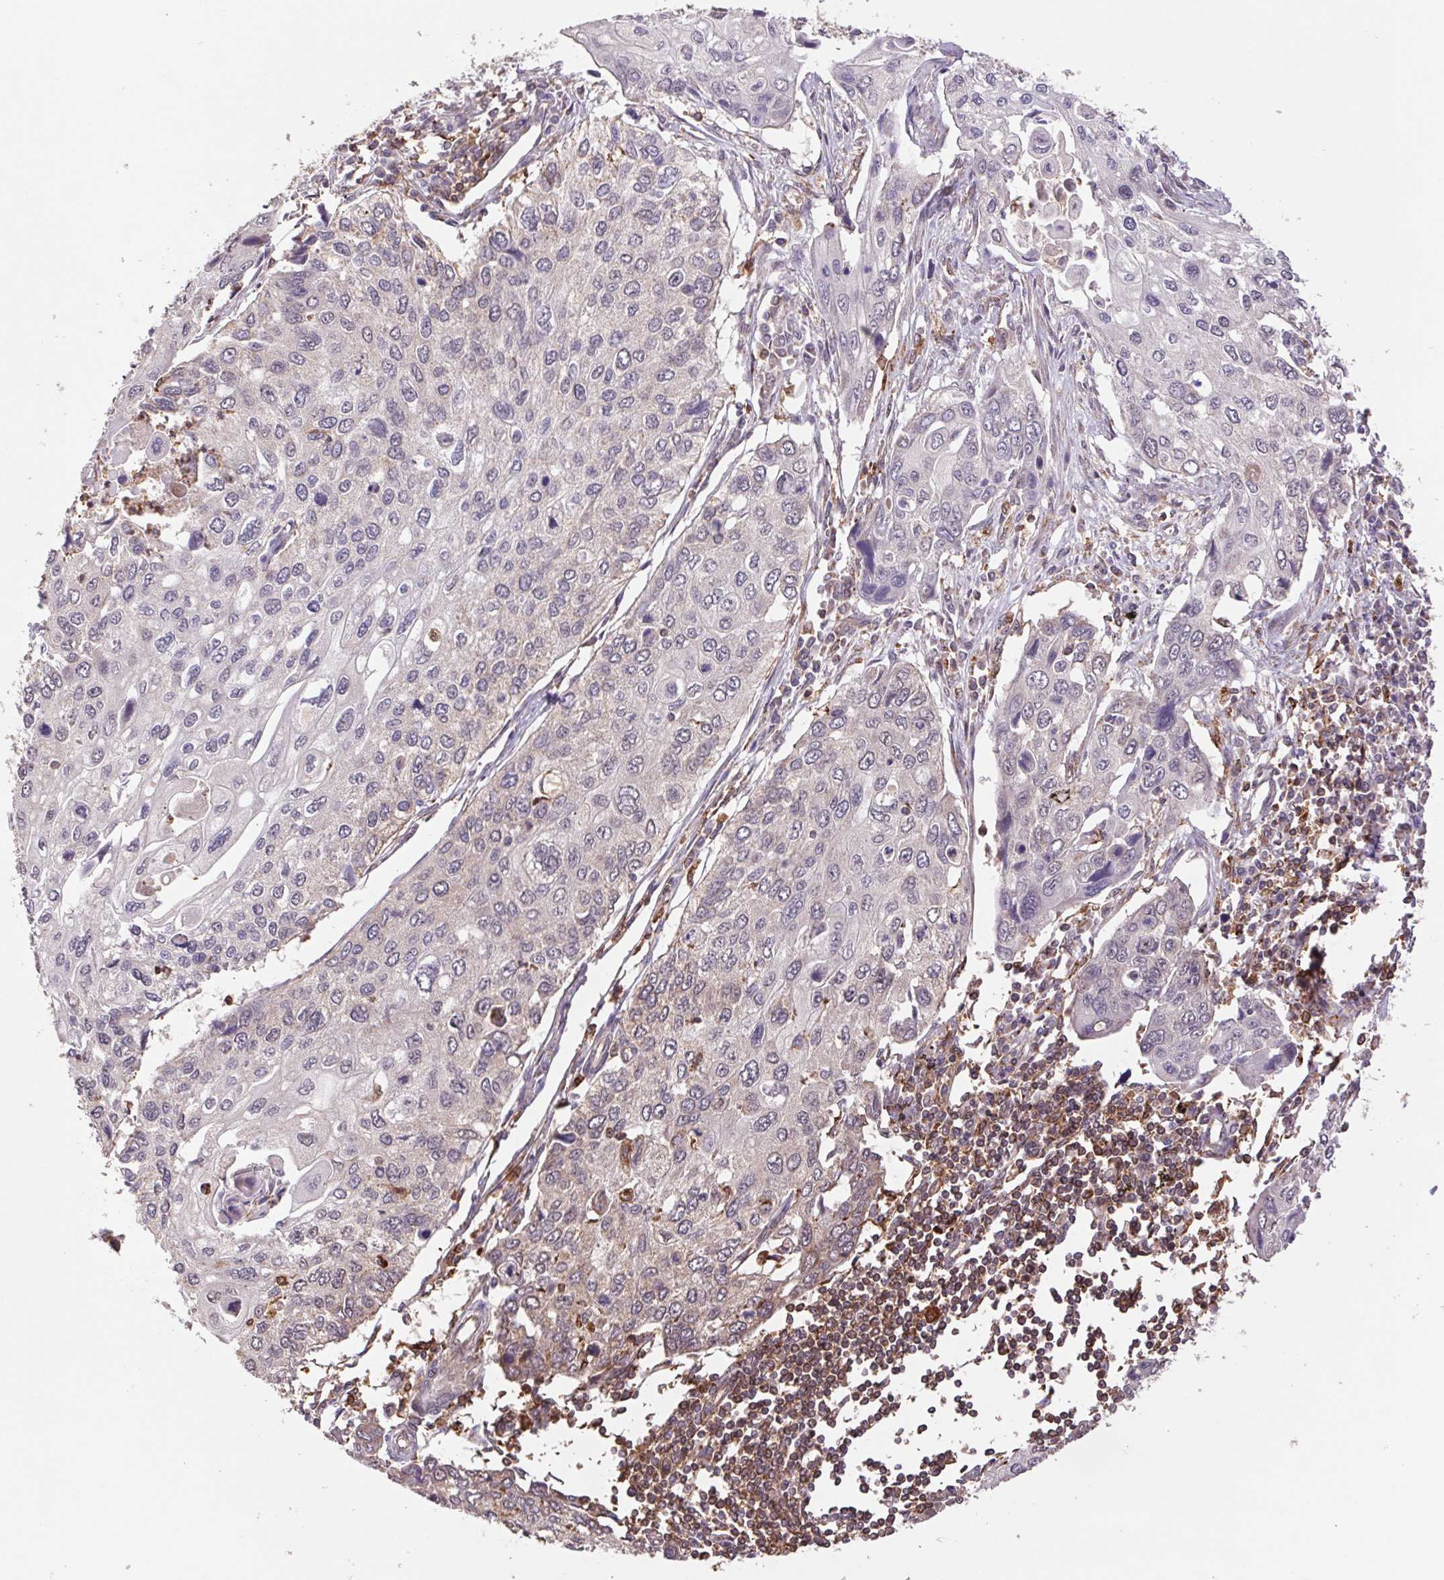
{"staining": {"intensity": "weak", "quantity": "<25%", "location": "cytoplasmic/membranous"}, "tissue": "lung cancer", "cell_type": "Tumor cells", "image_type": "cancer", "snomed": [{"axis": "morphology", "description": "Squamous cell carcinoma, NOS"}, {"axis": "morphology", "description": "Squamous cell carcinoma, metastatic, NOS"}, {"axis": "topography", "description": "Lung"}], "caption": "This is an IHC photomicrograph of lung cancer (metastatic squamous cell carcinoma). There is no positivity in tumor cells.", "gene": "URM1", "patient": {"sex": "male", "age": 63}}